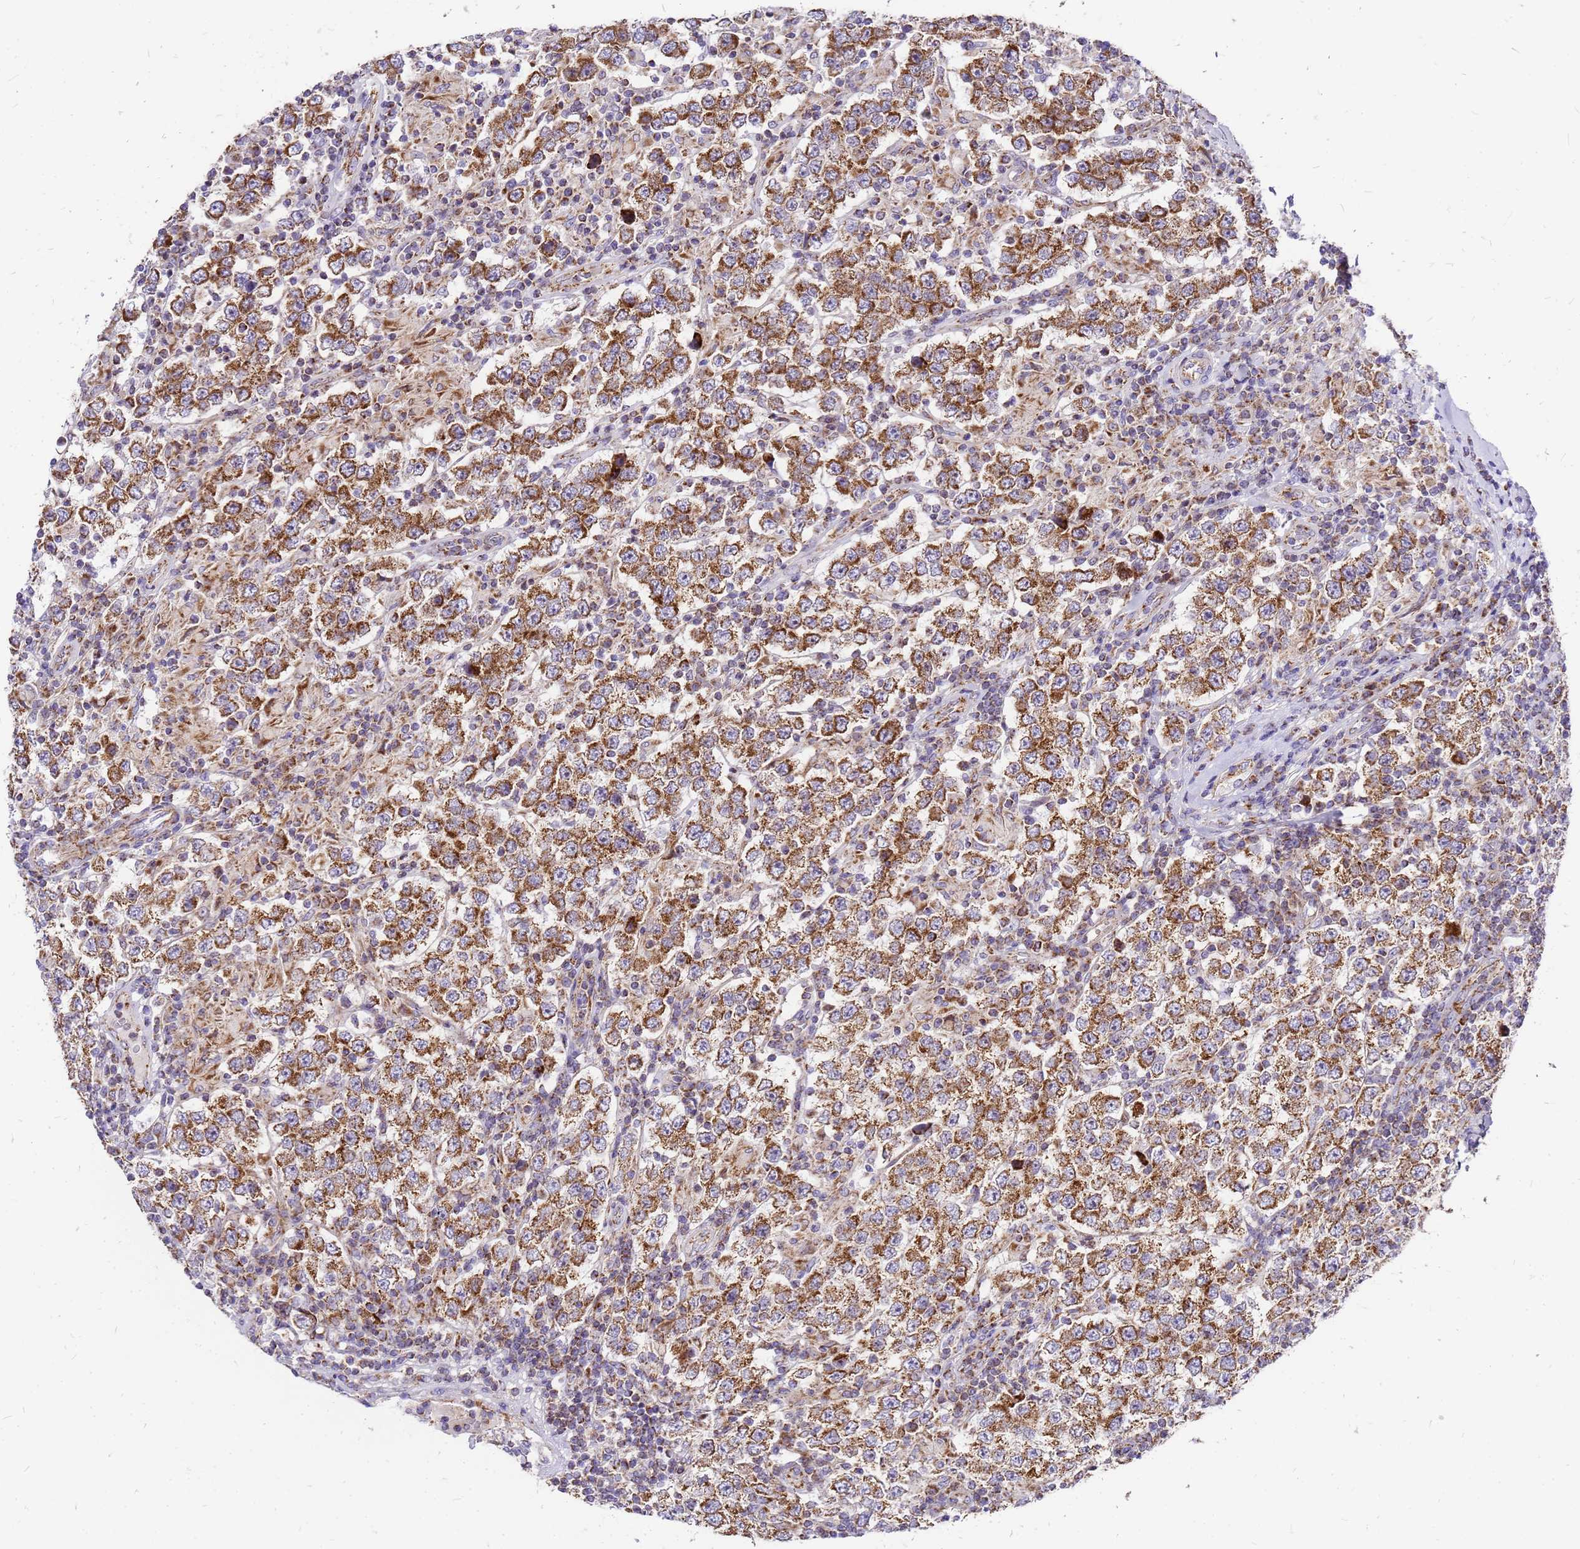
{"staining": {"intensity": "moderate", "quantity": ">75%", "location": "cytoplasmic/membranous"}, "tissue": "testis cancer", "cell_type": "Tumor cells", "image_type": "cancer", "snomed": [{"axis": "morphology", "description": "Normal tissue, NOS"}, {"axis": "morphology", "description": "Urothelial carcinoma, High grade"}, {"axis": "morphology", "description": "Seminoma, NOS"}, {"axis": "morphology", "description": "Carcinoma, Embryonal, NOS"}, {"axis": "topography", "description": "Urinary bladder"}, {"axis": "topography", "description": "Testis"}], "caption": "Testis cancer was stained to show a protein in brown. There is medium levels of moderate cytoplasmic/membranous staining in approximately >75% of tumor cells.", "gene": "MRPS26", "patient": {"sex": "male", "age": 41}}